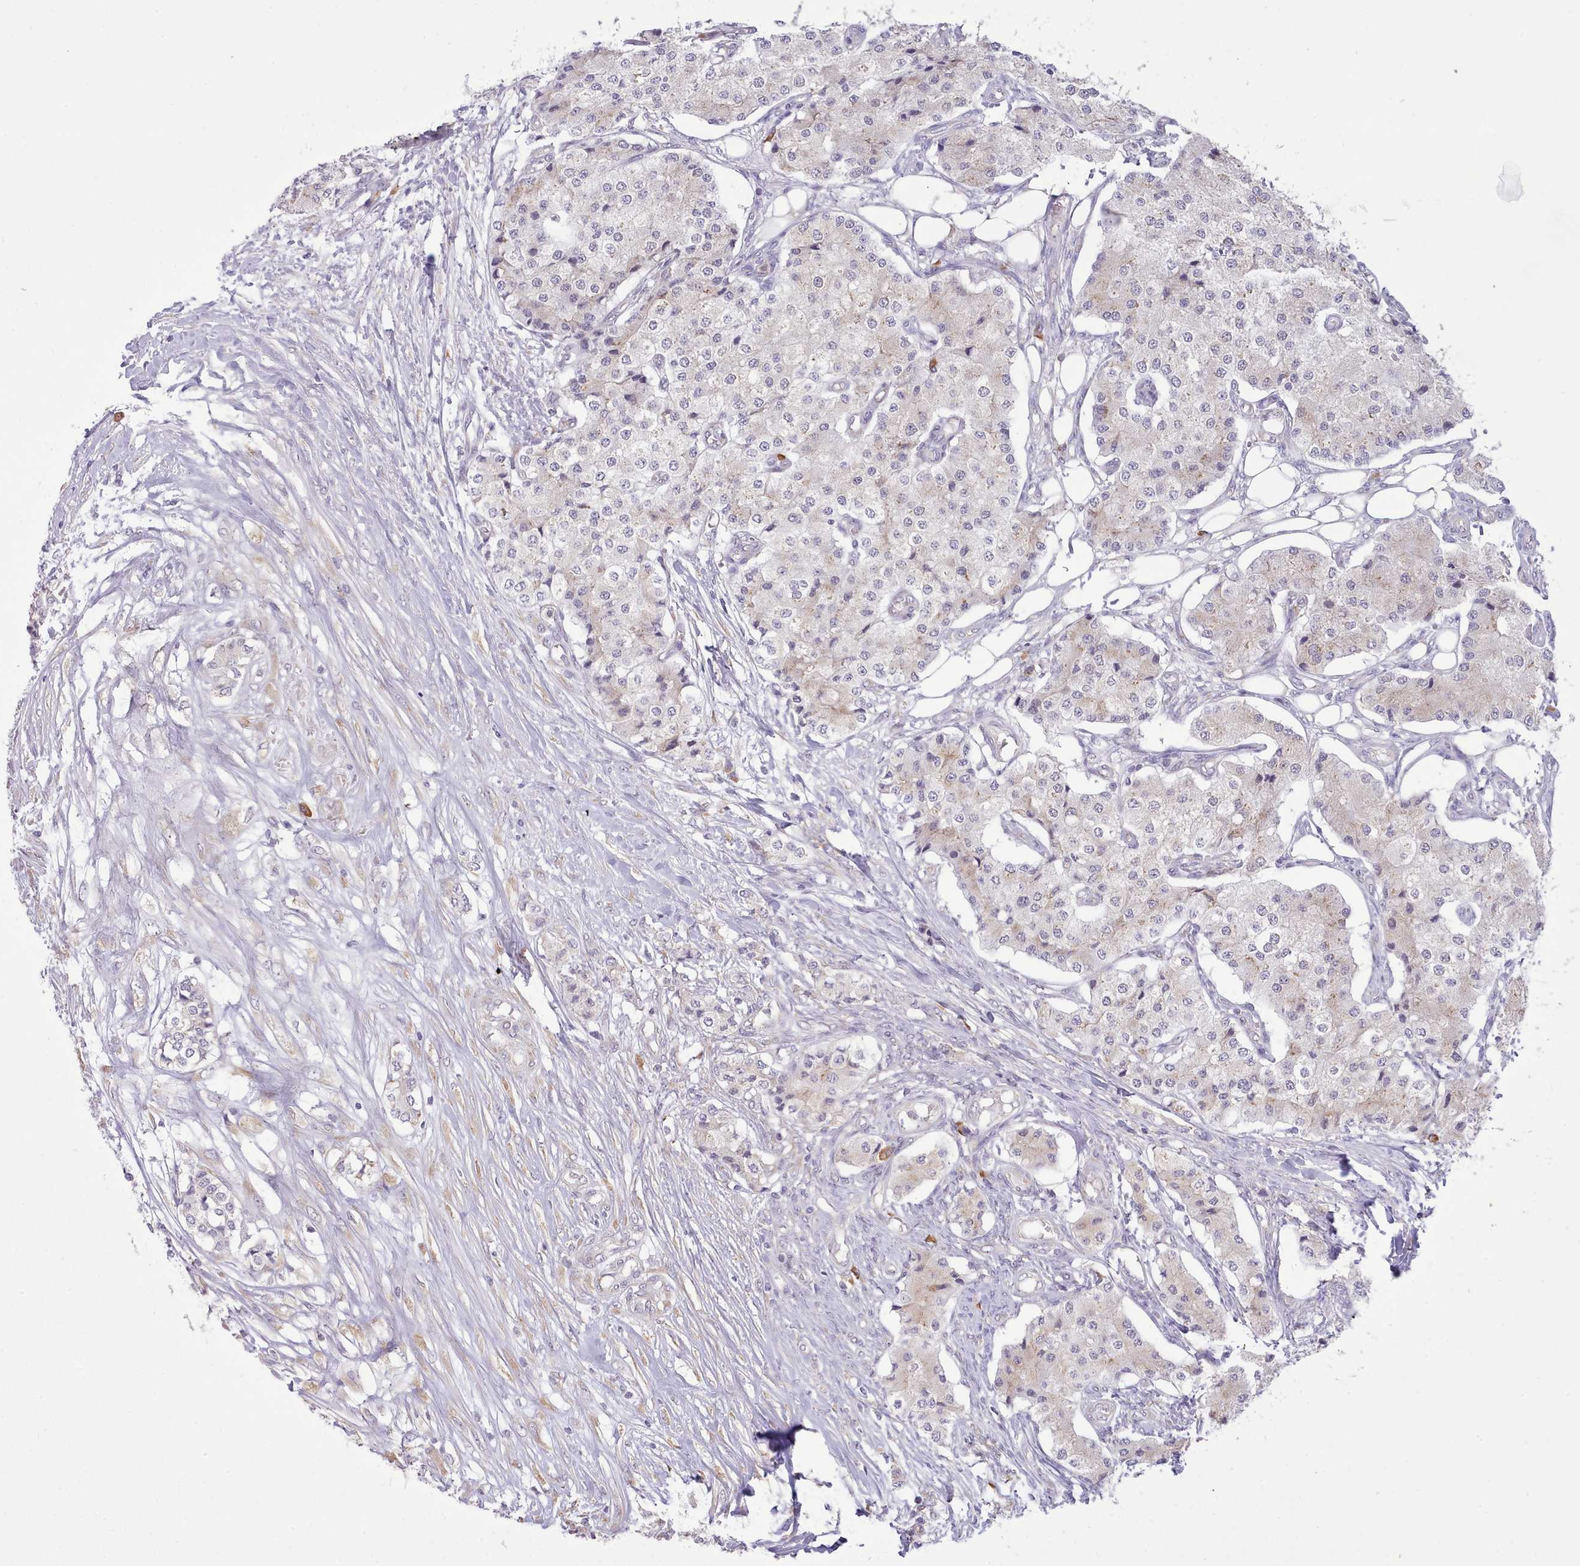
{"staining": {"intensity": "weak", "quantity": "<25%", "location": "cytoplasmic/membranous"}, "tissue": "carcinoid", "cell_type": "Tumor cells", "image_type": "cancer", "snomed": [{"axis": "morphology", "description": "Carcinoid, malignant, NOS"}, {"axis": "topography", "description": "Colon"}], "caption": "Immunohistochemical staining of malignant carcinoid displays no significant staining in tumor cells.", "gene": "SEC61B", "patient": {"sex": "female", "age": 52}}